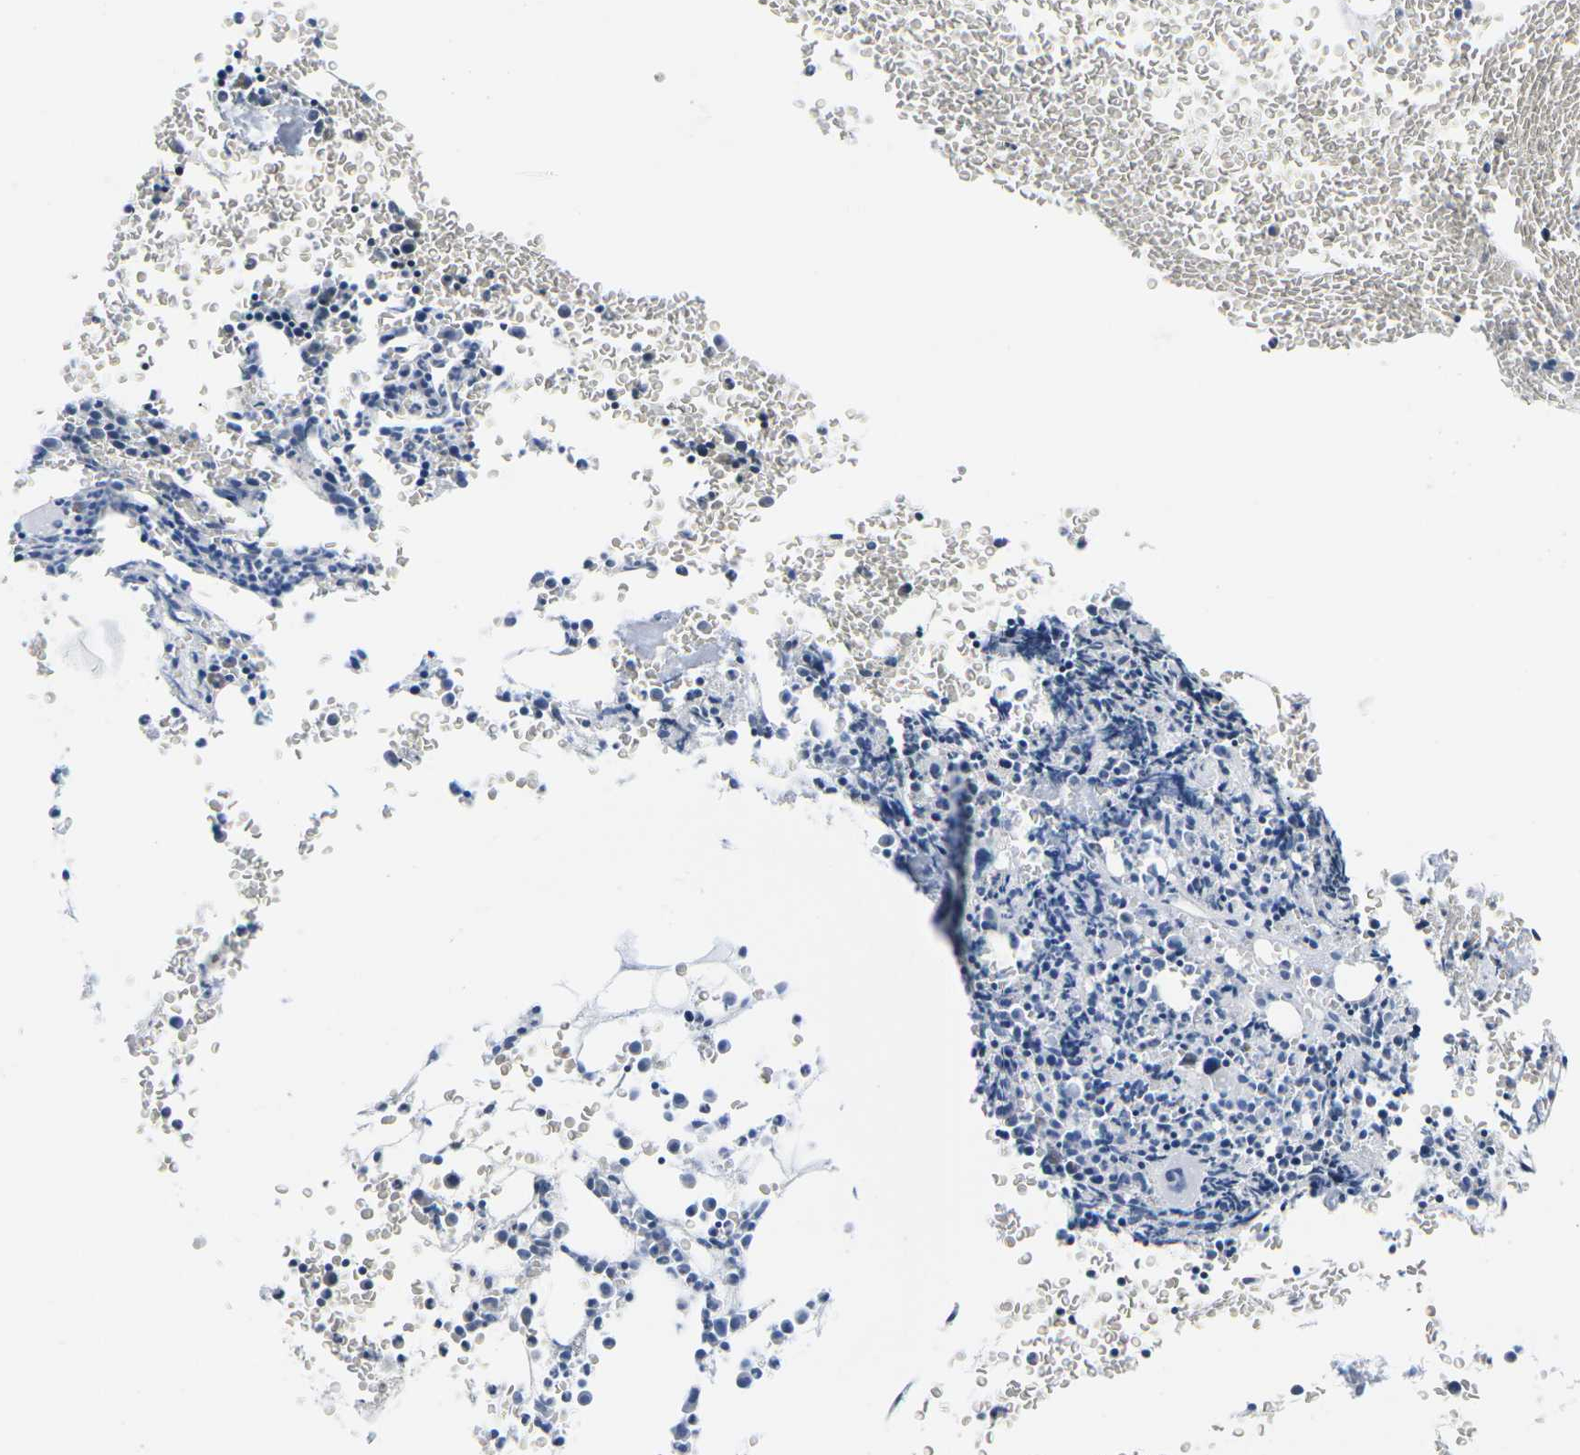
{"staining": {"intensity": "negative", "quantity": "none", "location": "none"}, "tissue": "bone marrow", "cell_type": "Hematopoietic cells", "image_type": "normal", "snomed": [{"axis": "morphology", "description": "Normal tissue, NOS"}, {"axis": "morphology", "description": "Inflammation, NOS"}, {"axis": "topography", "description": "Bone marrow"}], "caption": "This is a photomicrograph of immunohistochemistry (IHC) staining of normal bone marrow, which shows no staining in hematopoietic cells.", "gene": "UBA7", "patient": {"sex": "female", "age": 56}}